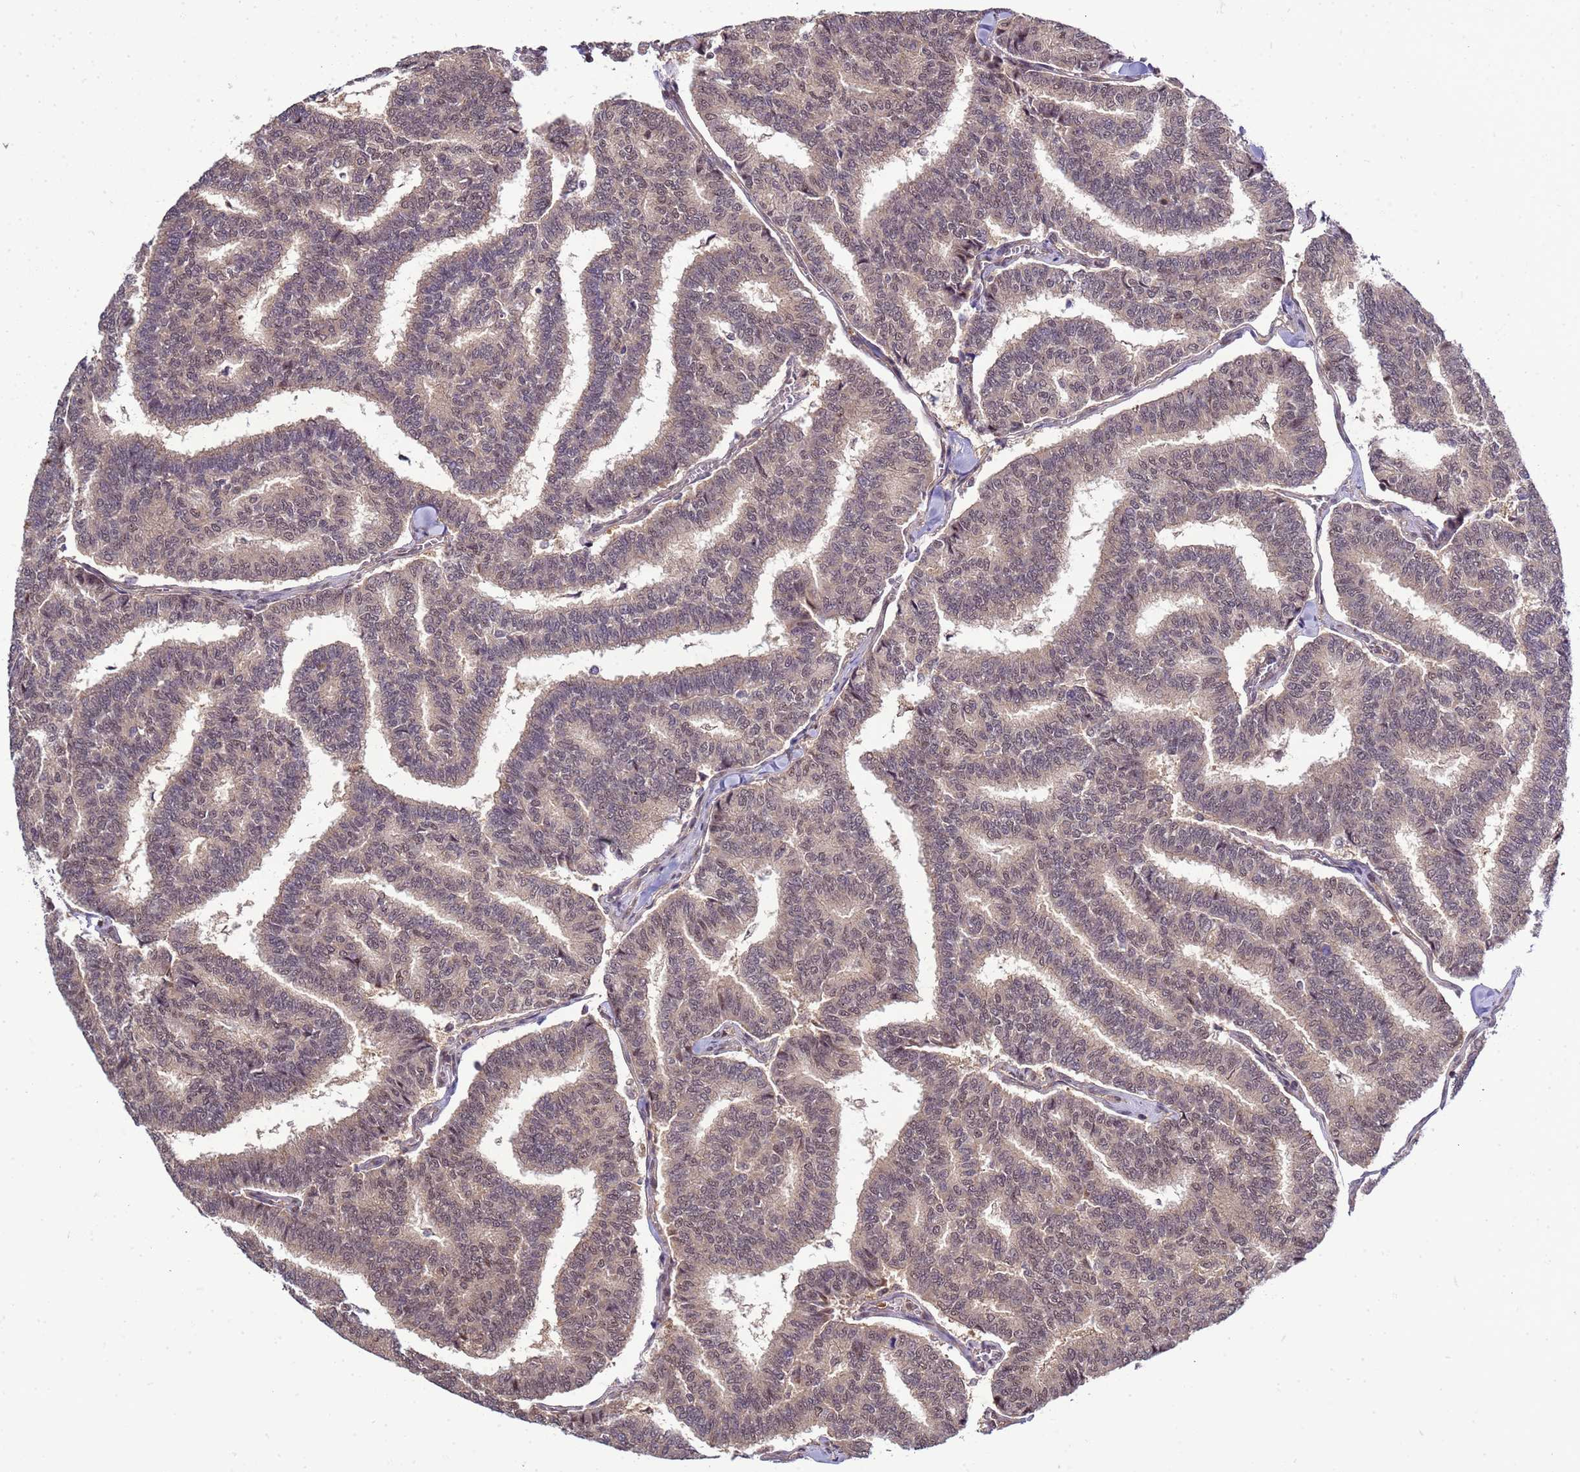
{"staining": {"intensity": "weak", "quantity": "25%-75%", "location": "cytoplasmic/membranous,nuclear"}, "tissue": "thyroid cancer", "cell_type": "Tumor cells", "image_type": "cancer", "snomed": [{"axis": "morphology", "description": "Papillary adenocarcinoma, NOS"}, {"axis": "topography", "description": "Thyroid gland"}], "caption": "About 25%-75% of tumor cells in human thyroid papillary adenocarcinoma reveal weak cytoplasmic/membranous and nuclear protein expression as visualized by brown immunohistochemical staining.", "gene": "GEN1", "patient": {"sex": "female", "age": 35}}